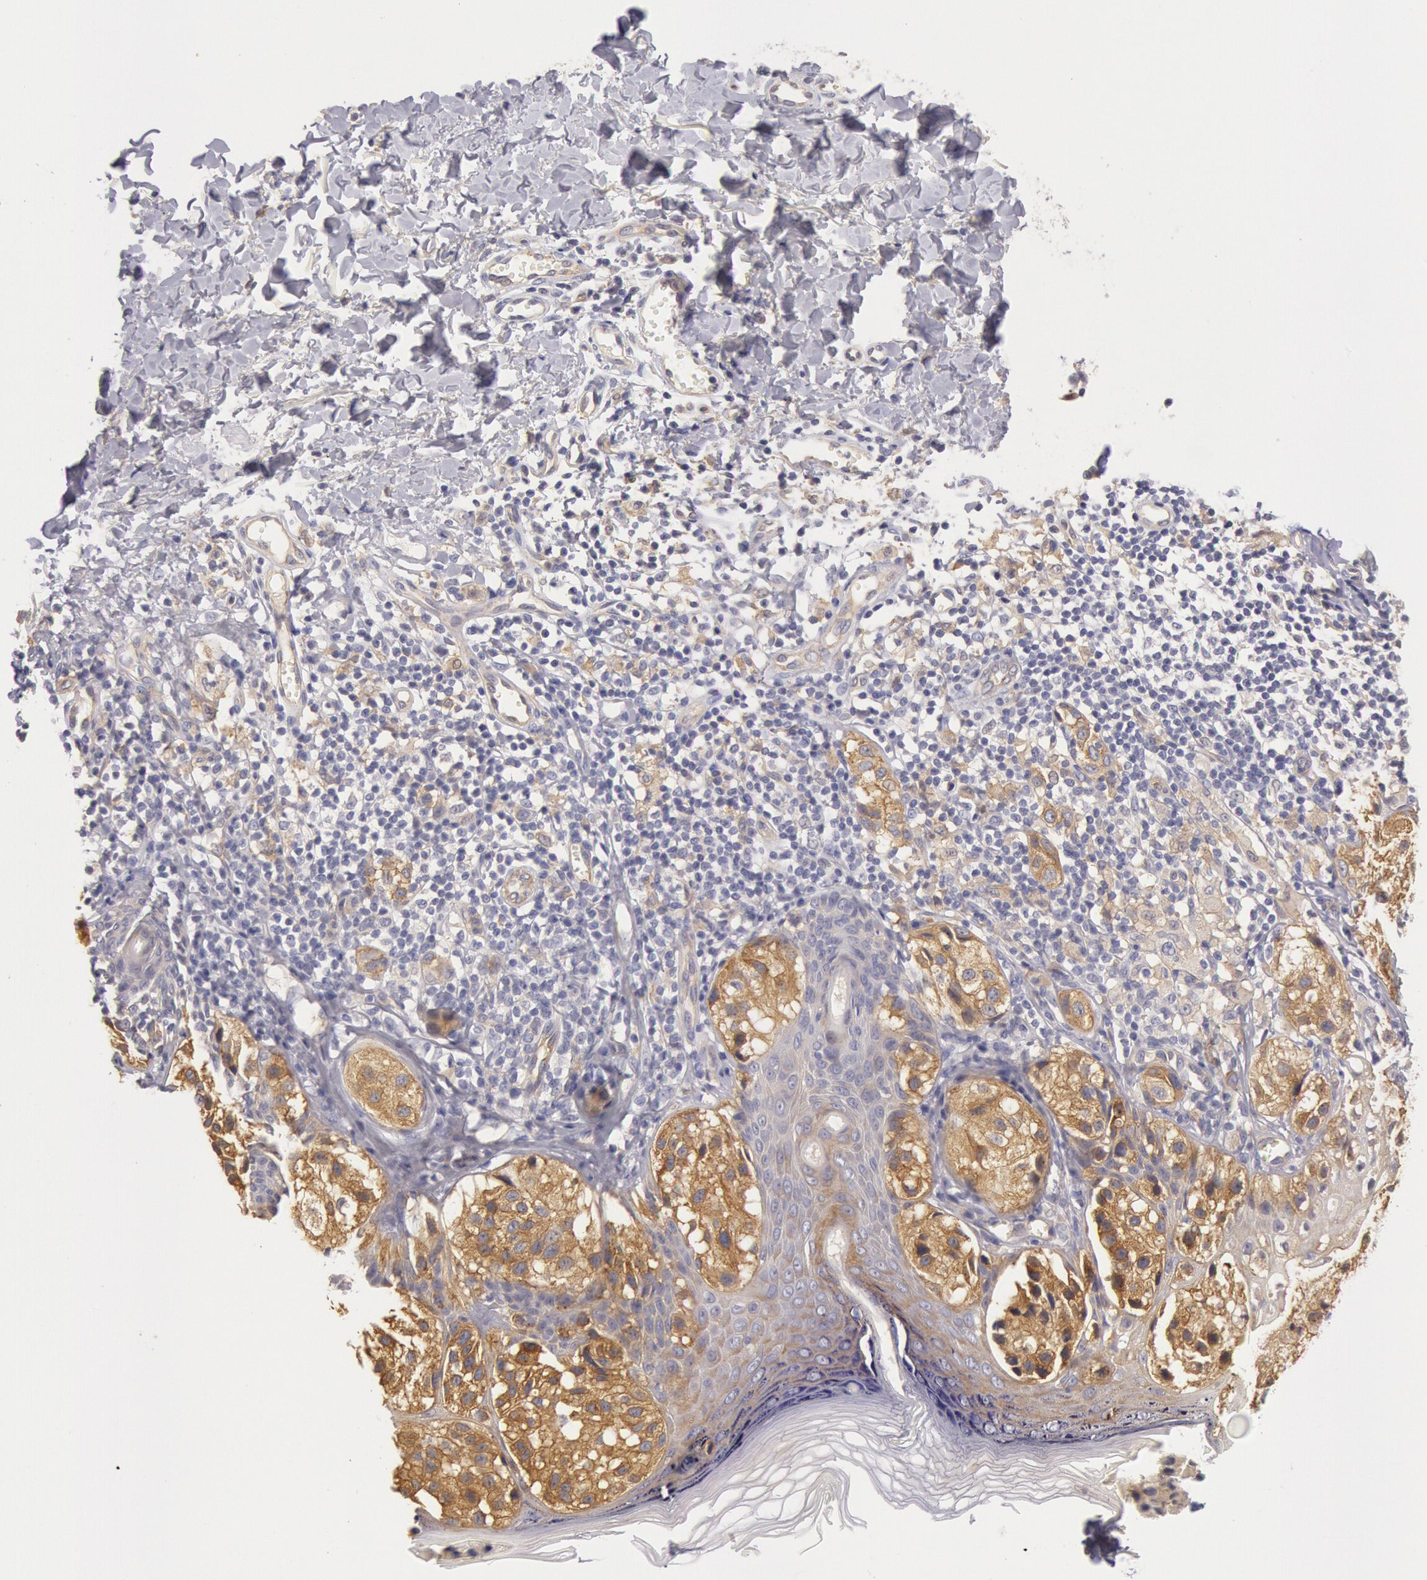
{"staining": {"intensity": "moderate", "quantity": ">75%", "location": "cytoplasmic/membranous"}, "tissue": "melanoma", "cell_type": "Tumor cells", "image_type": "cancer", "snomed": [{"axis": "morphology", "description": "Malignant melanoma, NOS"}, {"axis": "topography", "description": "Skin"}], "caption": "Tumor cells reveal medium levels of moderate cytoplasmic/membranous positivity in approximately >75% of cells in melanoma.", "gene": "MYO5A", "patient": {"sex": "male", "age": 23}}